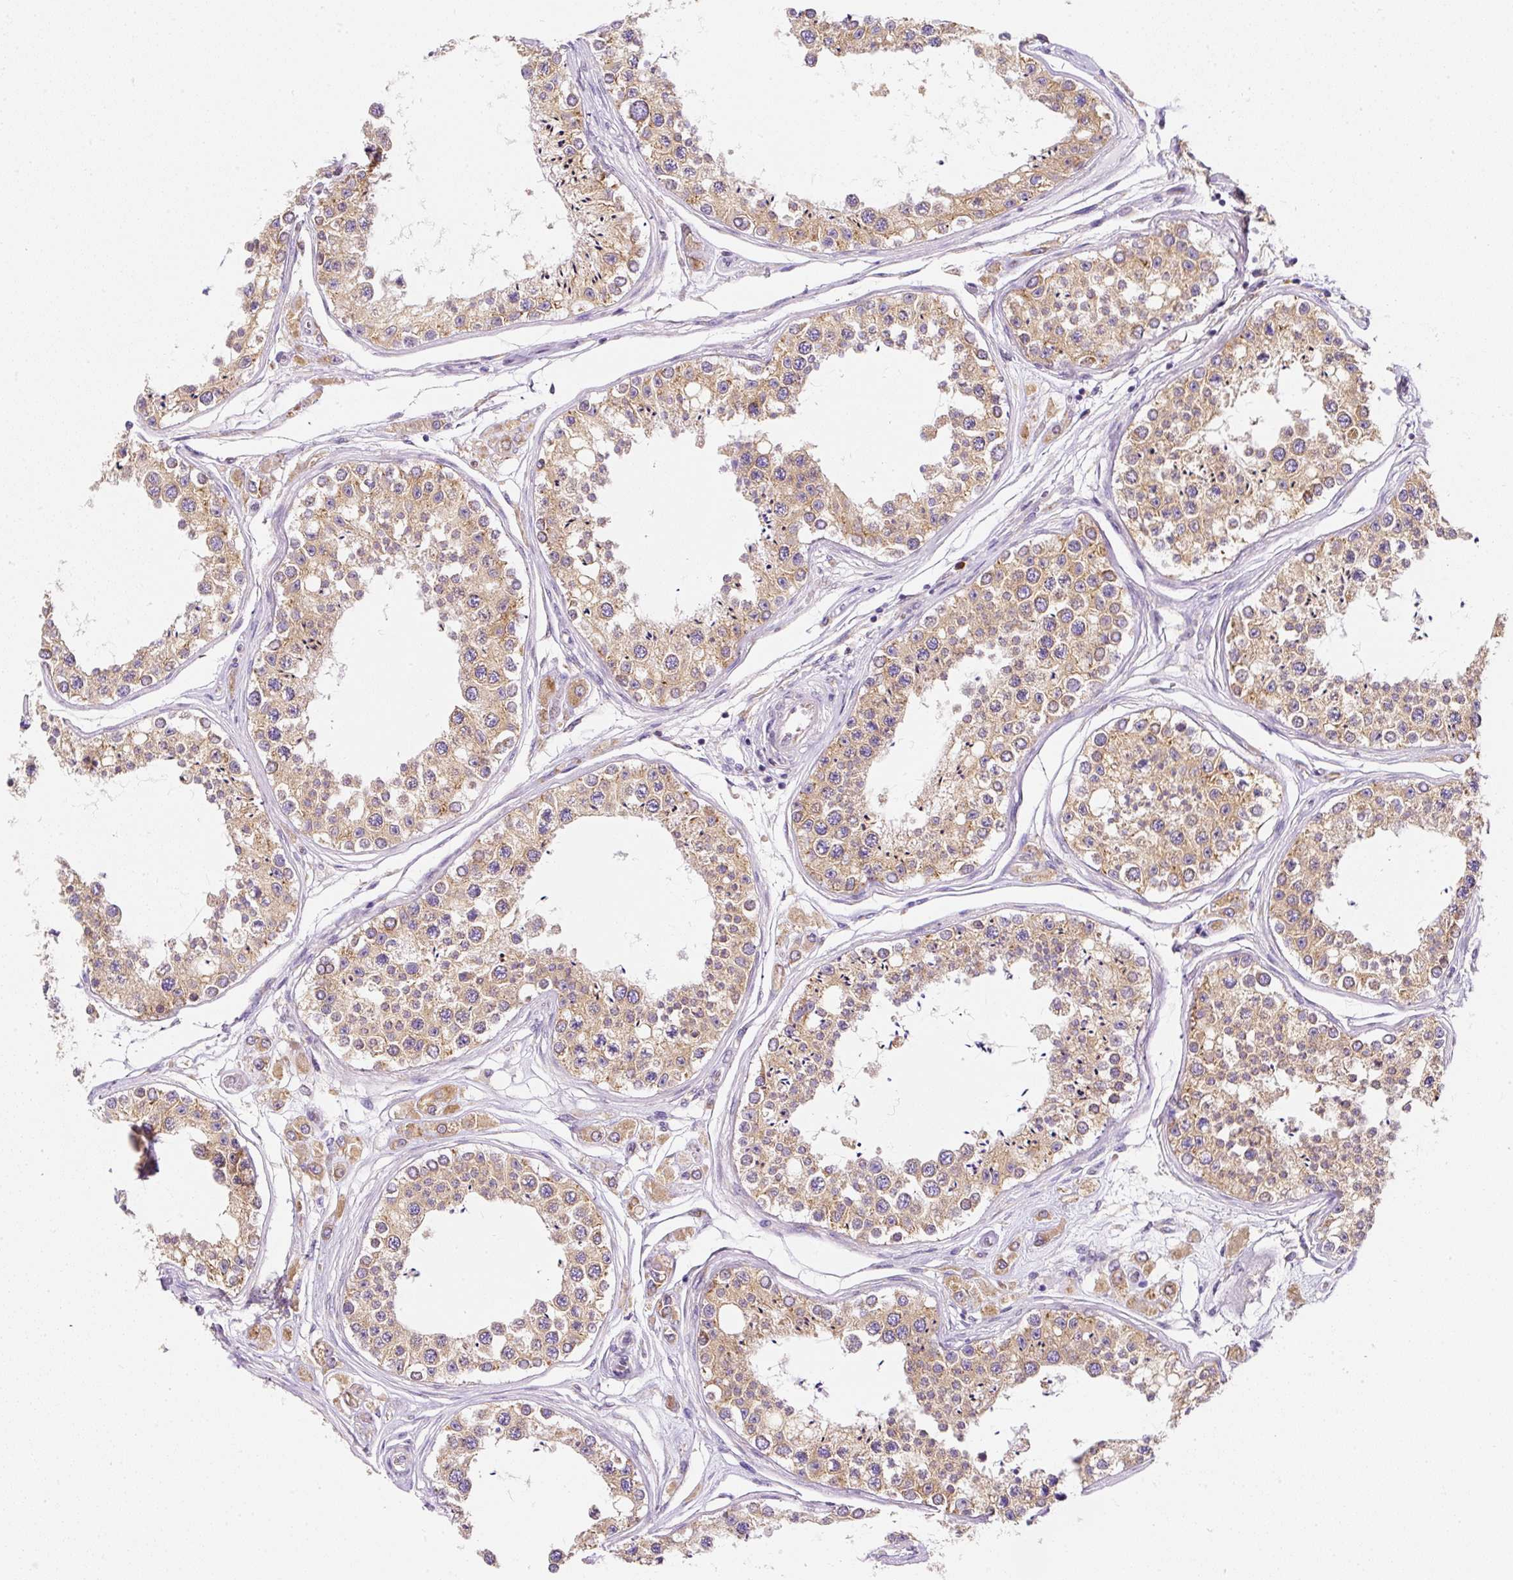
{"staining": {"intensity": "moderate", "quantity": ">75%", "location": "cytoplasmic/membranous"}, "tissue": "testis", "cell_type": "Cells in seminiferous ducts", "image_type": "normal", "snomed": [{"axis": "morphology", "description": "Normal tissue, NOS"}, {"axis": "topography", "description": "Testis"}], "caption": "Immunohistochemical staining of benign human testis reveals >75% levels of moderate cytoplasmic/membranous protein staining in approximately >75% of cells in seminiferous ducts.", "gene": "DDOST", "patient": {"sex": "male", "age": 25}}